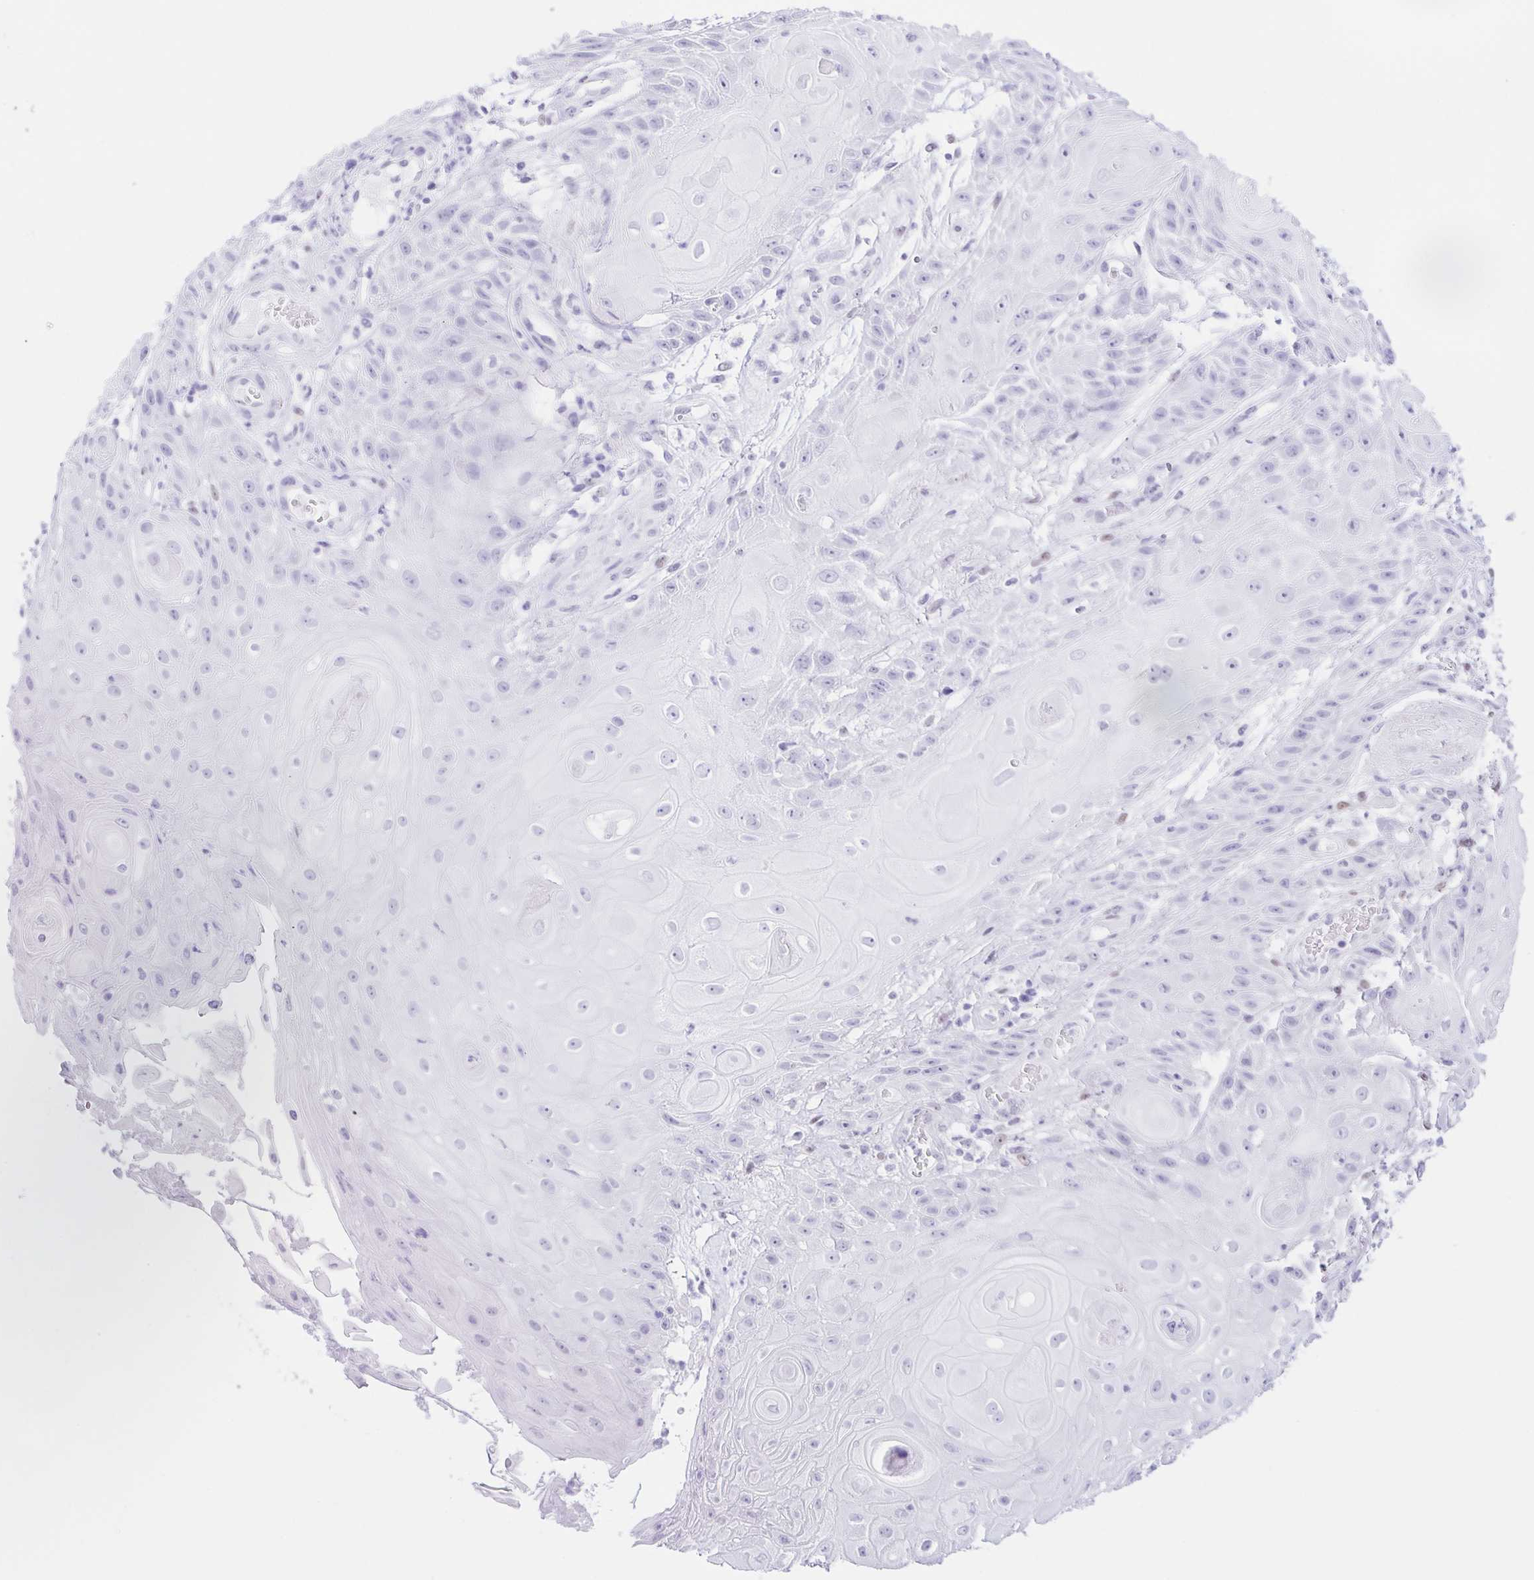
{"staining": {"intensity": "negative", "quantity": "none", "location": "none"}, "tissue": "skin cancer", "cell_type": "Tumor cells", "image_type": "cancer", "snomed": [{"axis": "morphology", "description": "Squamous cell carcinoma, NOS"}, {"axis": "topography", "description": "Skin"}], "caption": "An image of skin cancer (squamous cell carcinoma) stained for a protein exhibits no brown staining in tumor cells.", "gene": "CAND1", "patient": {"sex": "male", "age": 62}}